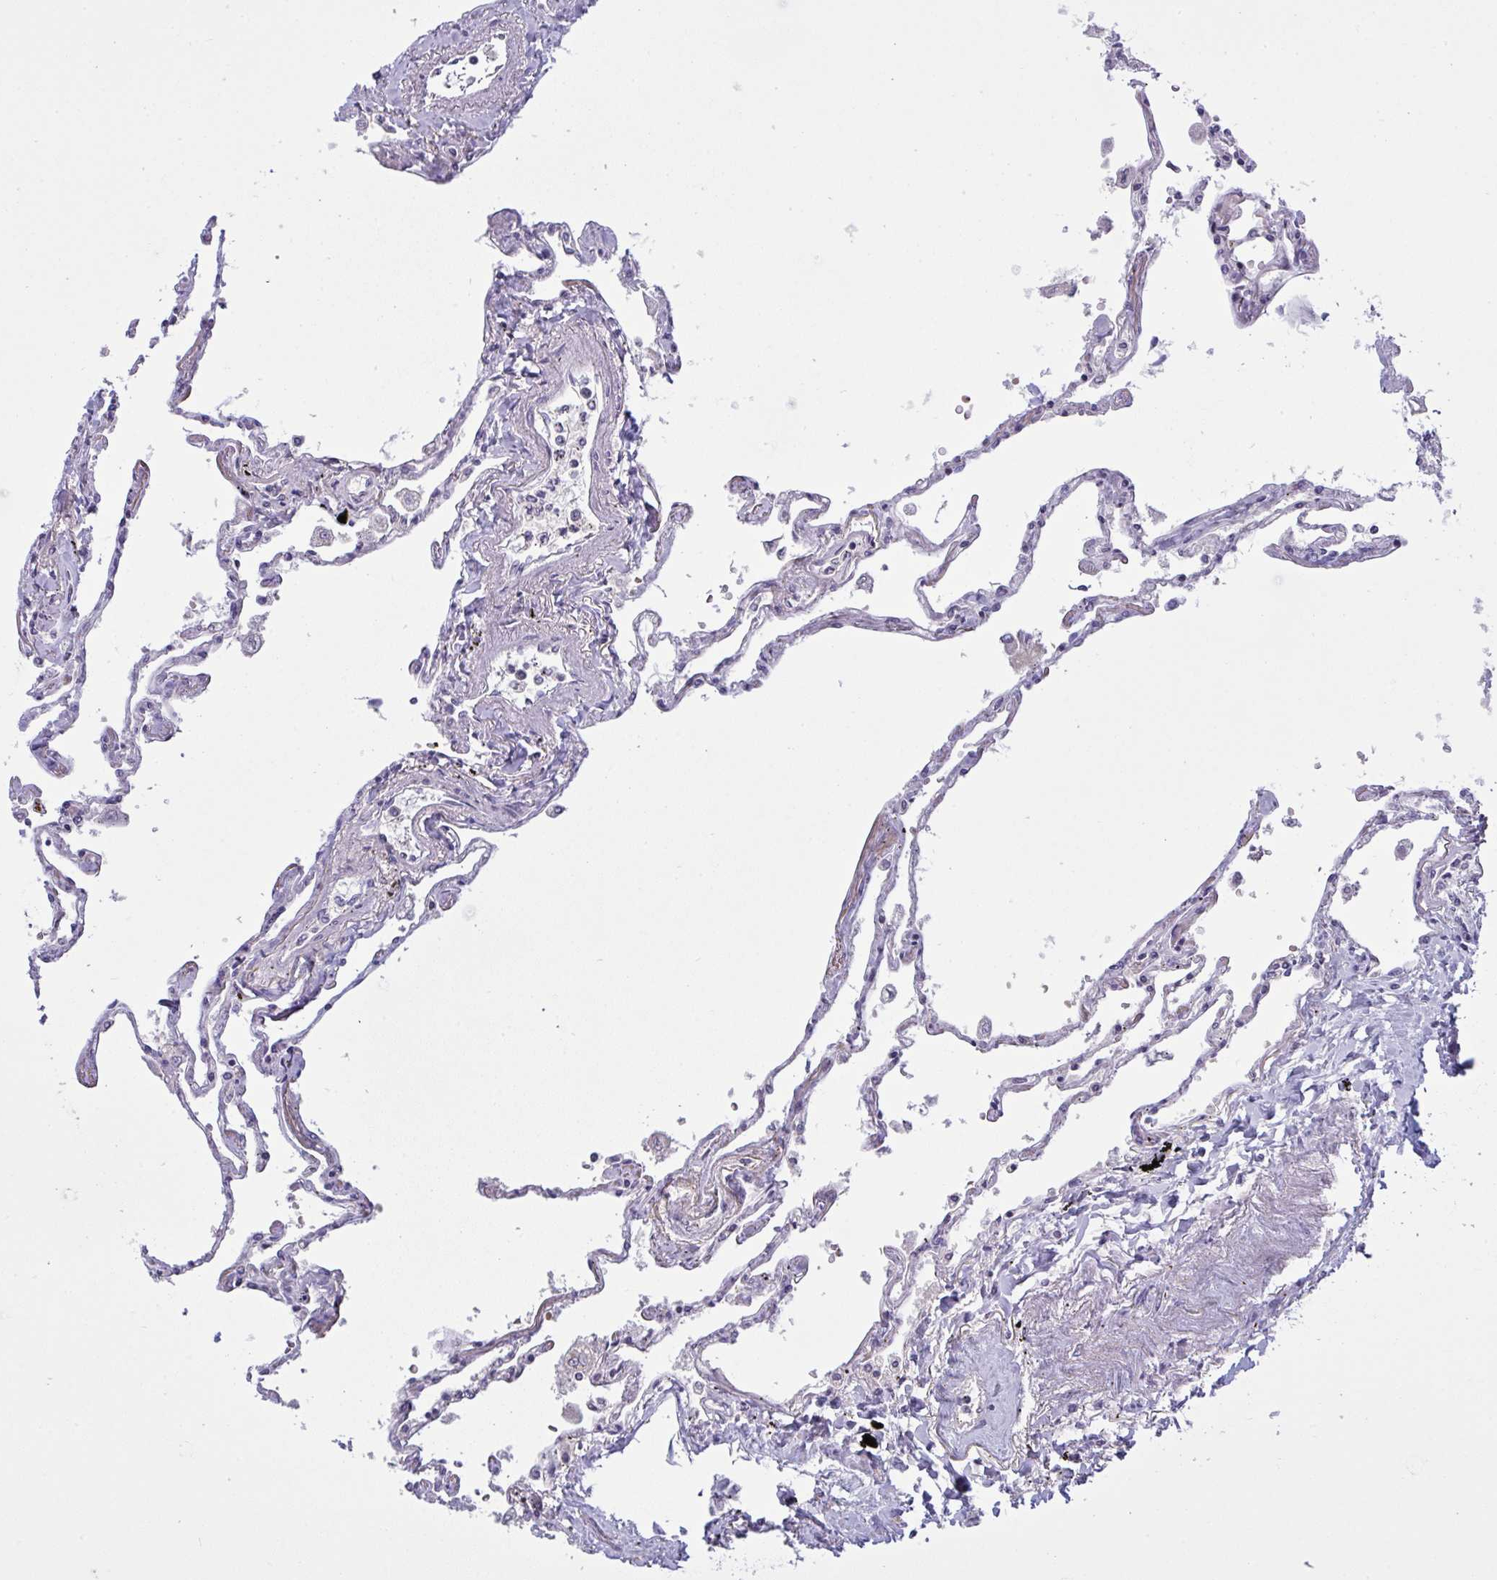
{"staining": {"intensity": "negative", "quantity": "none", "location": "none"}, "tissue": "lung", "cell_type": "Alveolar cells", "image_type": "normal", "snomed": [{"axis": "morphology", "description": "Normal tissue, NOS"}, {"axis": "topography", "description": "Lung"}], "caption": "Photomicrograph shows no significant protein staining in alveolar cells of unremarkable lung. Nuclei are stained in blue.", "gene": "ZNF784", "patient": {"sex": "female", "age": 67}}